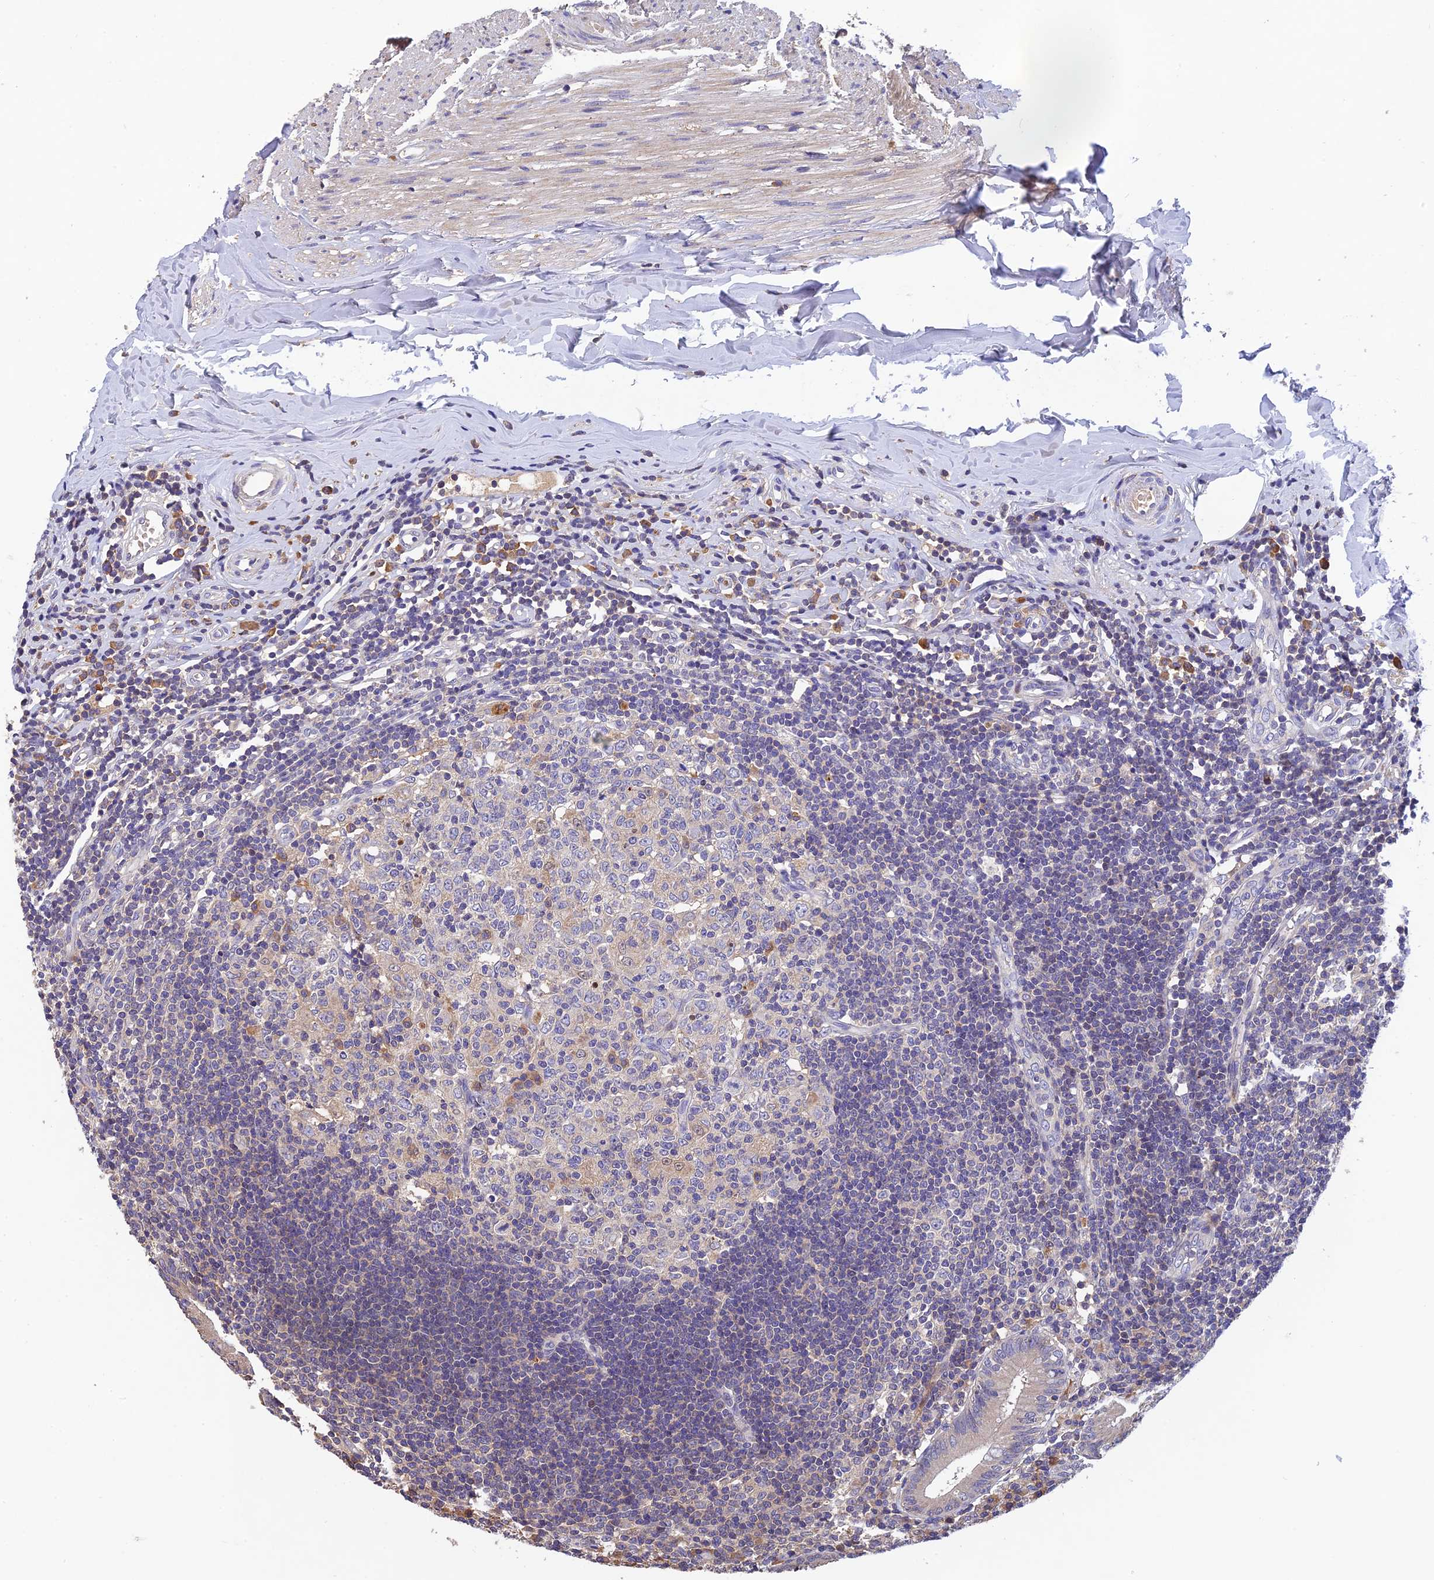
{"staining": {"intensity": "negative", "quantity": "none", "location": "none"}, "tissue": "appendix", "cell_type": "Glandular cells", "image_type": "normal", "snomed": [{"axis": "morphology", "description": "Normal tissue, NOS"}, {"axis": "topography", "description": "Appendix"}], "caption": "Immunohistochemistry (IHC) histopathology image of normal human appendix stained for a protein (brown), which exhibits no staining in glandular cells. (Immunohistochemistry (IHC), brightfield microscopy, high magnification).", "gene": "DENND5B", "patient": {"sex": "female", "age": 54}}